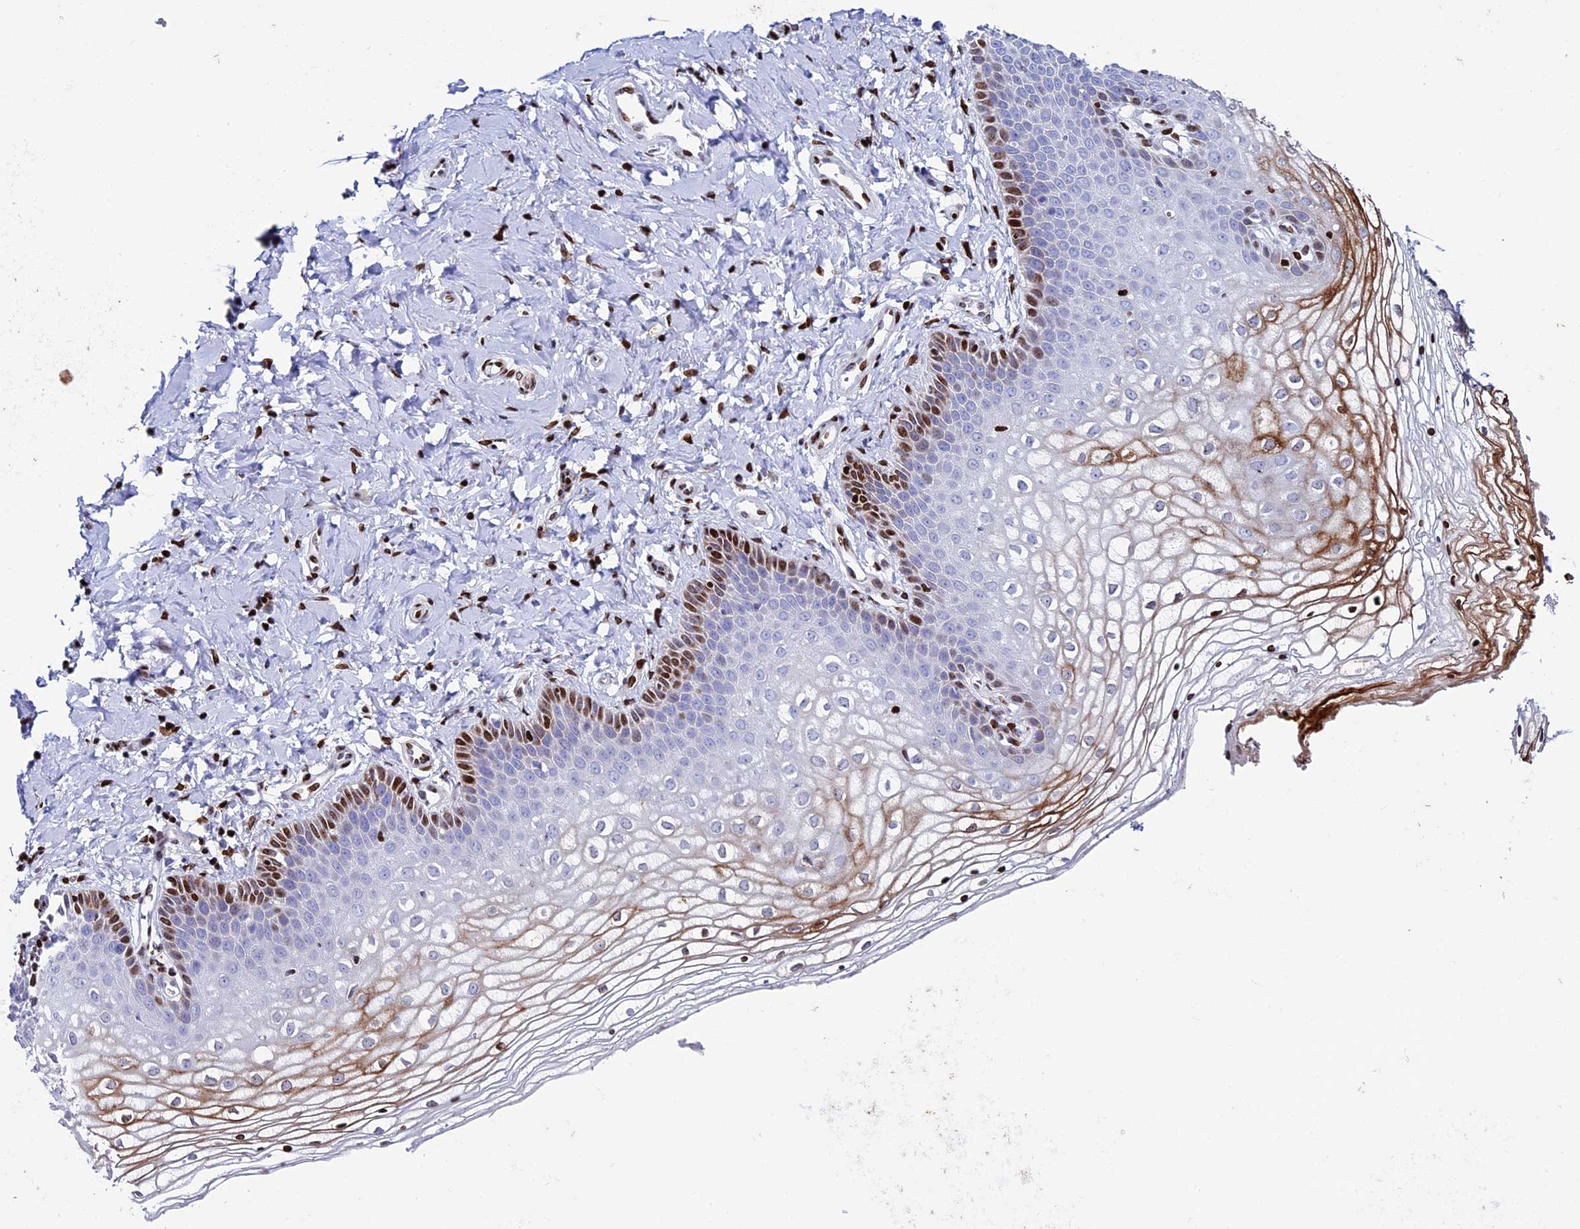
{"staining": {"intensity": "strong", "quantity": "<25%", "location": "cytoplasmic/membranous,nuclear"}, "tissue": "vagina", "cell_type": "Squamous epithelial cells", "image_type": "normal", "snomed": [{"axis": "morphology", "description": "Normal tissue, NOS"}, {"axis": "topography", "description": "Vagina"}], "caption": "Immunohistochemical staining of unremarkable vagina exhibits medium levels of strong cytoplasmic/membranous,nuclear expression in about <25% of squamous epithelial cells. Immunohistochemistry stains the protein of interest in brown and the nuclei are stained blue.", "gene": "BTBD3", "patient": {"sex": "female", "age": 68}}